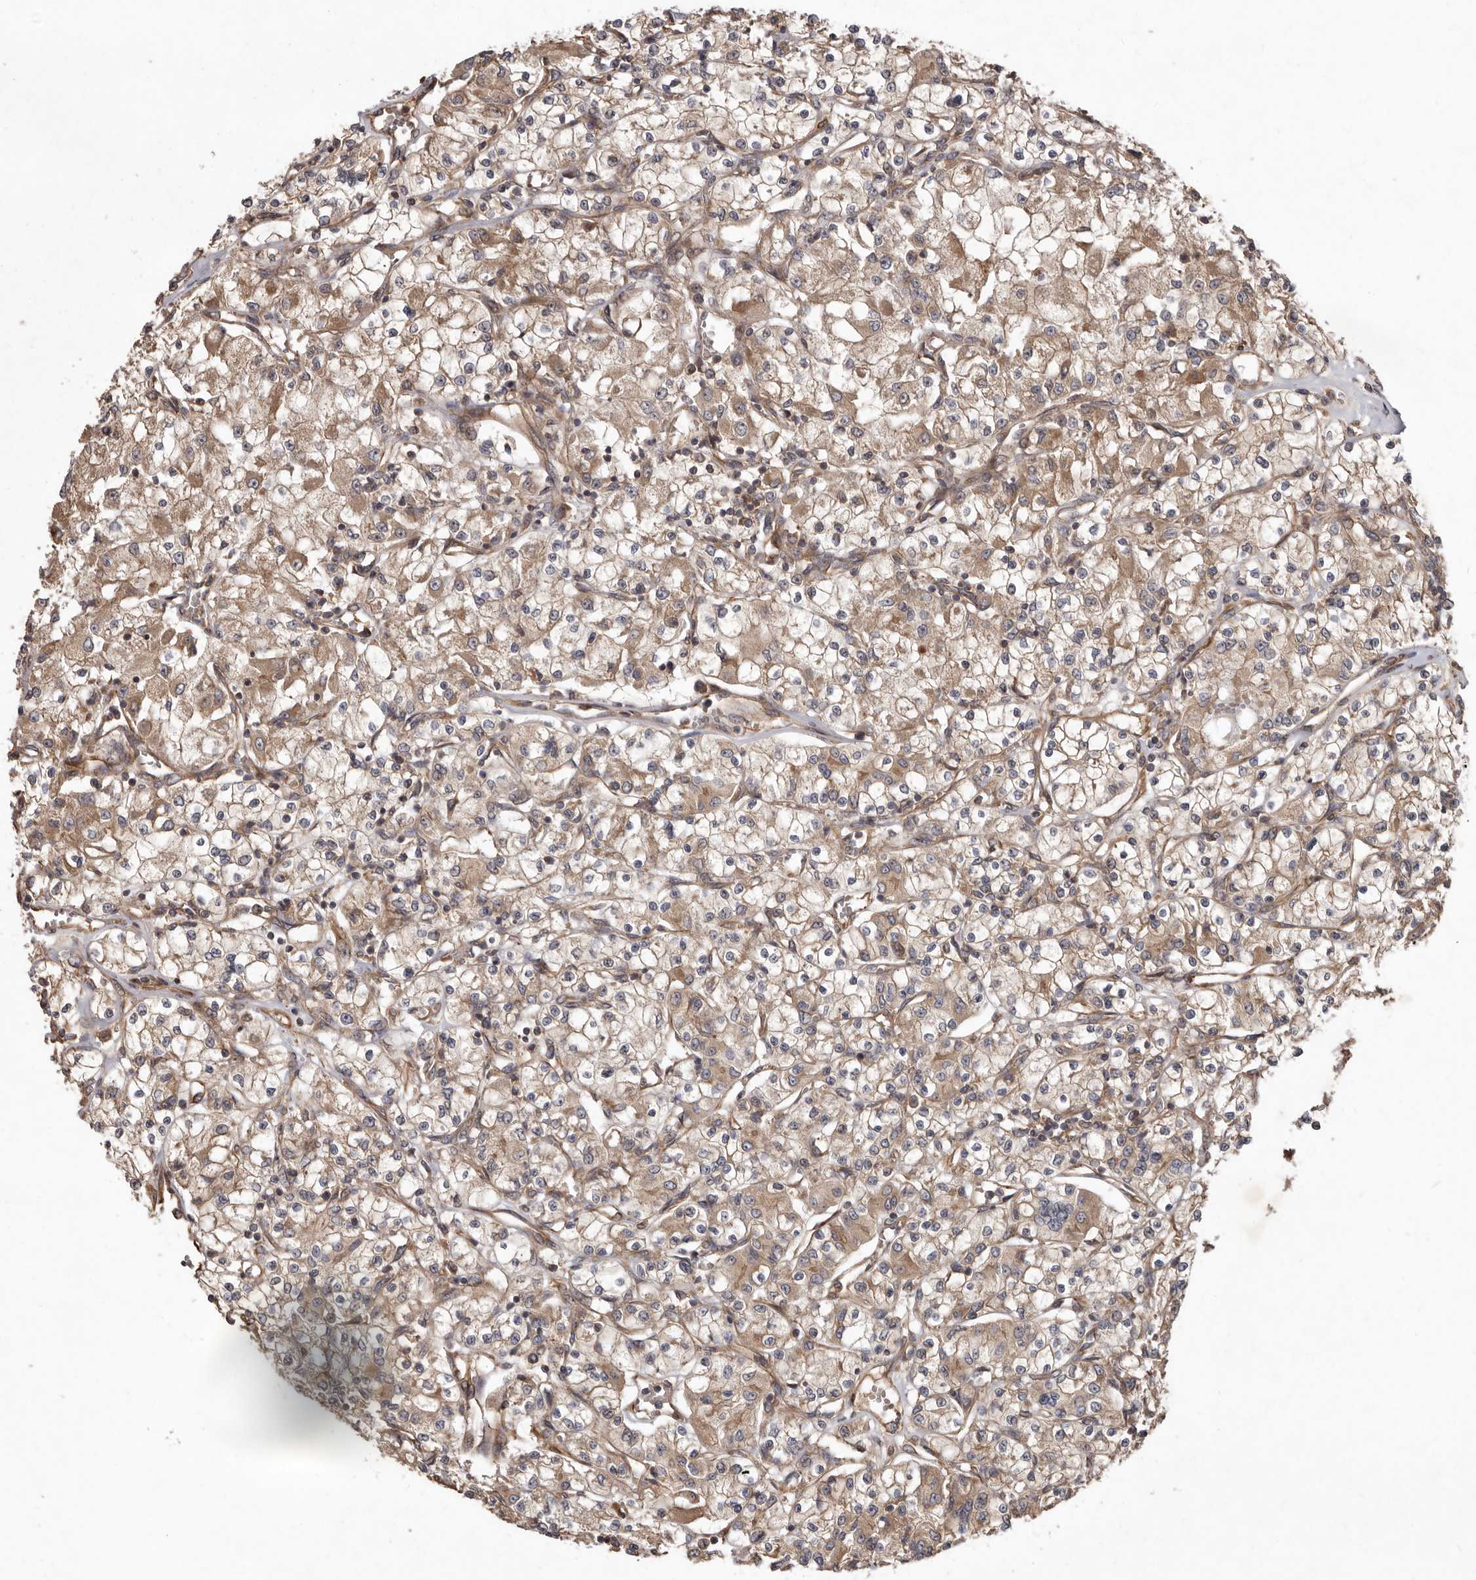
{"staining": {"intensity": "weak", "quantity": "25%-75%", "location": "cytoplasmic/membranous"}, "tissue": "renal cancer", "cell_type": "Tumor cells", "image_type": "cancer", "snomed": [{"axis": "morphology", "description": "Adenocarcinoma, NOS"}, {"axis": "topography", "description": "Kidney"}], "caption": "Weak cytoplasmic/membranous expression for a protein is identified in about 25%-75% of tumor cells of adenocarcinoma (renal) using IHC.", "gene": "STK36", "patient": {"sex": "female", "age": 59}}